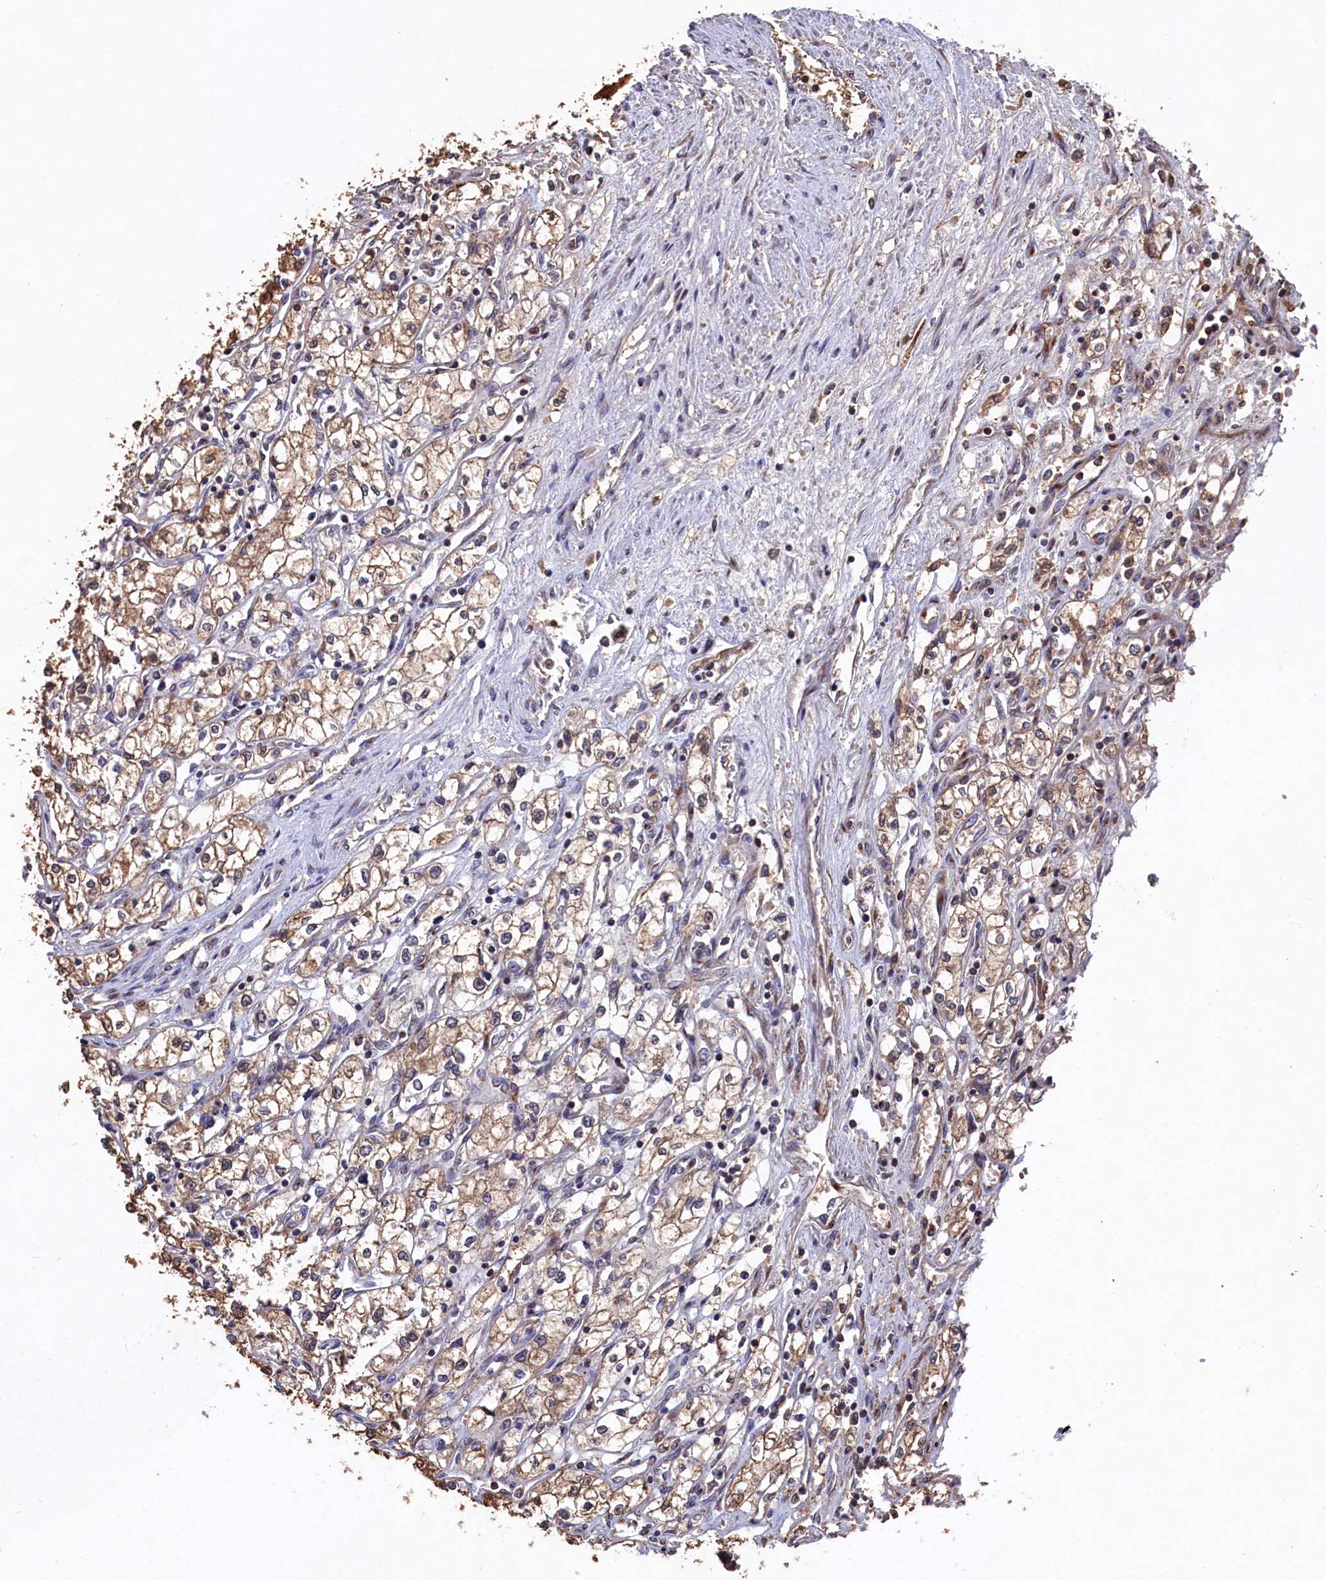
{"staining": {"intensity": "moderate", "quantity": ">75%", "location": "cytoplasmic/membranous"}, "tissue": "renal cancer", "cell_type": "Tumor cells", "image_type": "cancer", "snomed": [{"axis": "morphology", "description": "Adenocarcinoma, NOS"}, {"axis": "topography", "description": "Kidney"}], "caption": "Approximately >75% of tumor cells in human renal adenocarcinoma show moderate cytoplasmic/membranous protein expression as visualized by brown immunohistochemical staining.", "gene": "NAA60", "patient": {"sex": "male", "age": 59}}